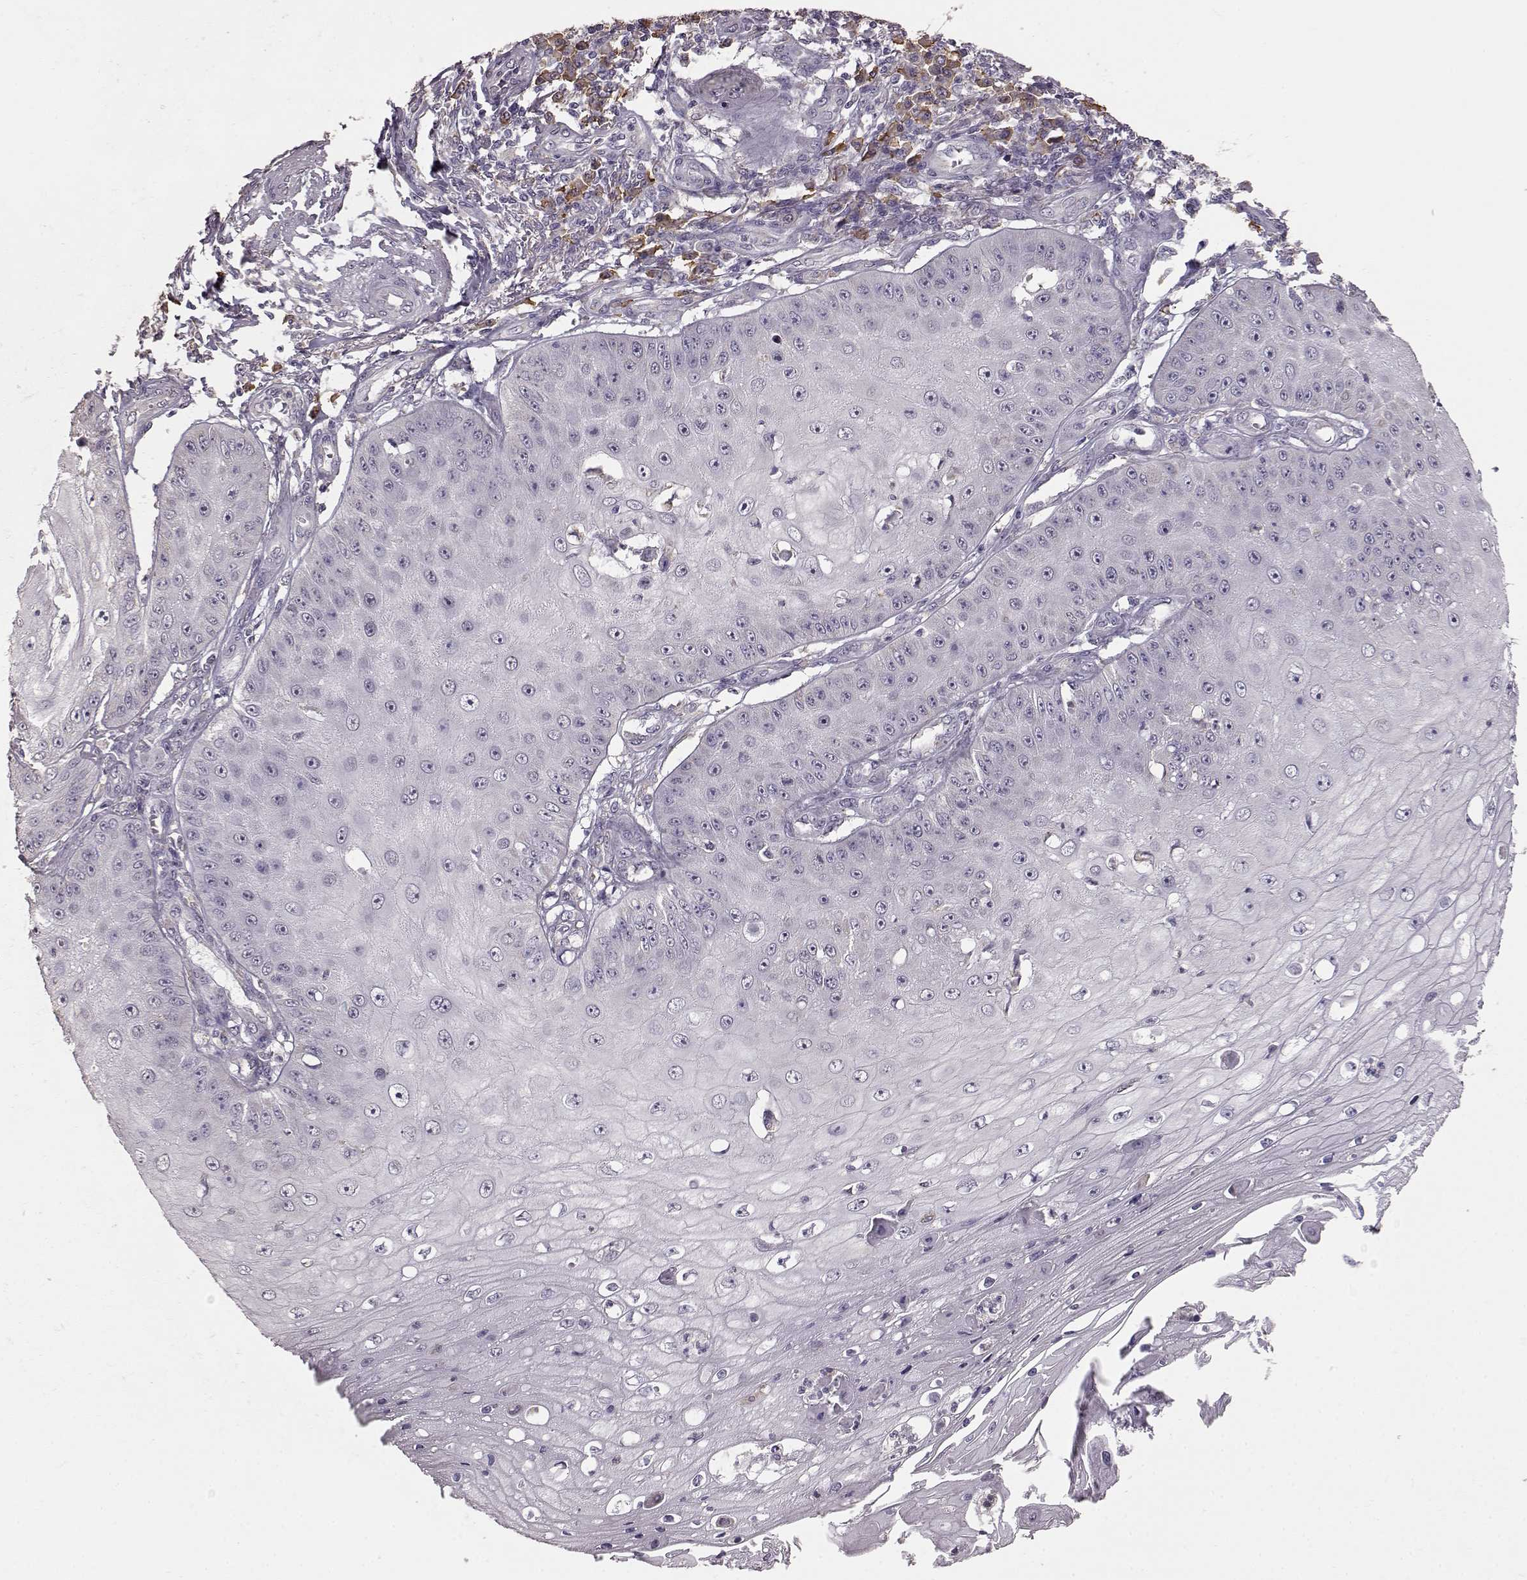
{"staining": {"intensity": "negative", "quantity": "none", "location": "none"}, "tissue": "skin cancer", "cell_type": "Tumor cells", "image_type": "cancer", "snomed": [{"axis": "morphology", "description": "Squamous cell carcinoma, NOS"}, {"axis": "topography", "description": "Skin"}], "caption": "Immunohistochemical staining of skin squamous cell carcinoma demonstrates no significant expression in tumor cells.", "gene": "GABRG3", "patient": {"sex": "male", "age": 70}}